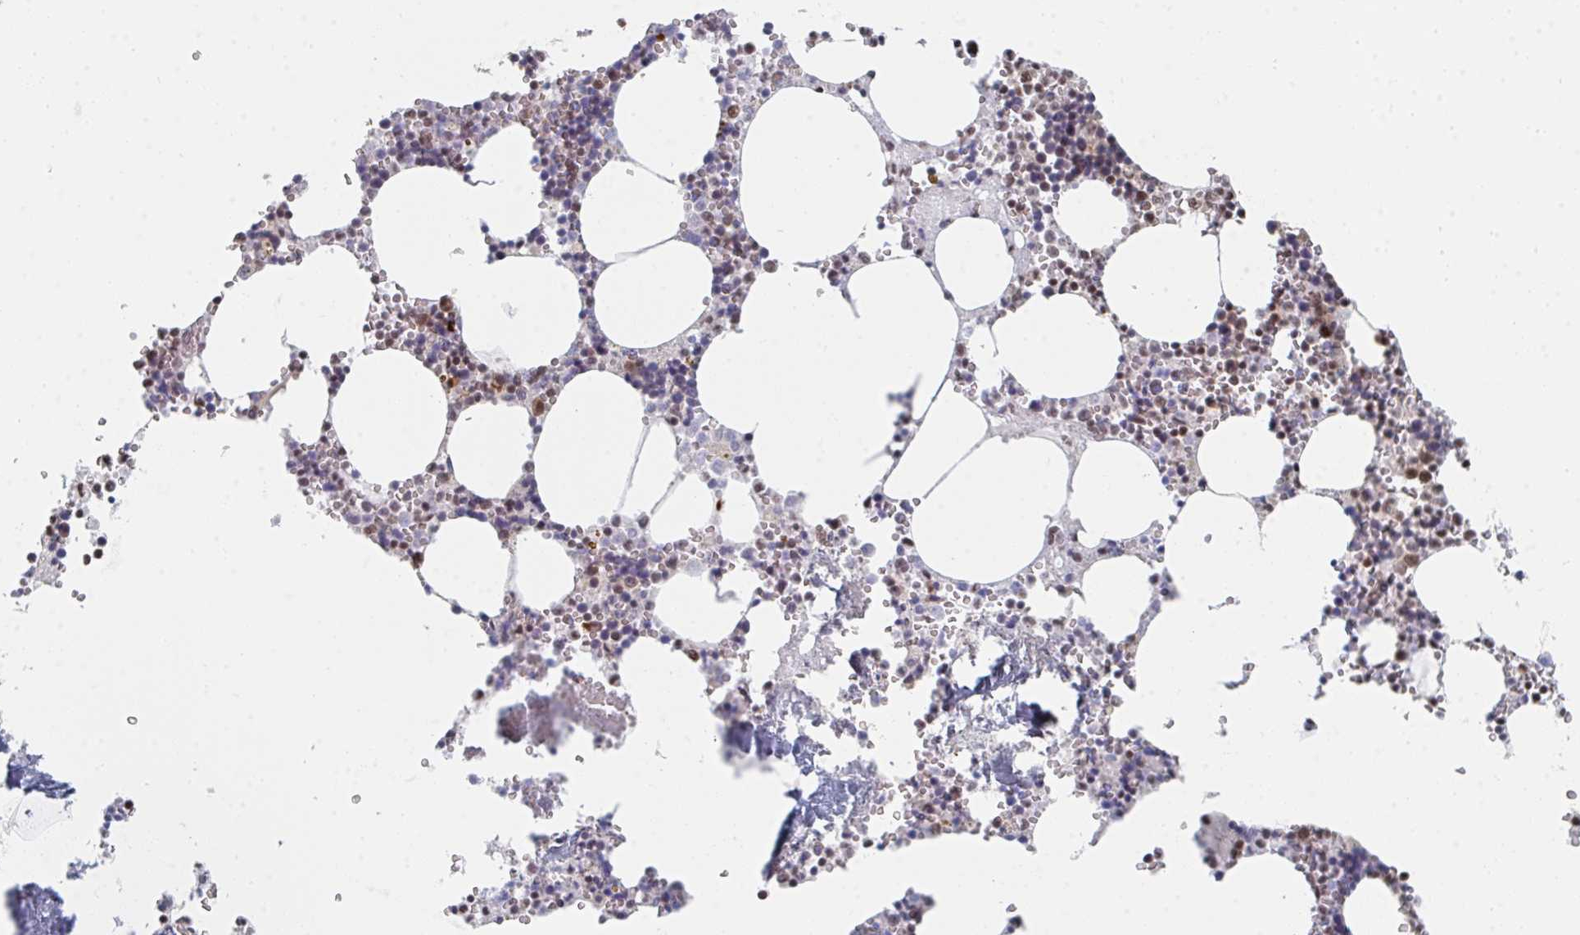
{"staining": {"intensity": "moderate", "quantity": "25%-75%", "location": "nuclear"}, "tissue": "bone marrow", "cell_type": "Hematopoietic cells", "image_type": "normal", "snomed": [{"axis": "morphology", "description": "Normal tissue, NOS"}, {"axis": "topography", "description": "Bone marrow"}], "caption": "The image reveals immunohistochemical staining of normal bone marrow. There is moderate nuclear staining is identified in approximately 25%-75% of hematopoietic cells.", "gene": "MBNL1", "patient": {"sex": "male", "age": 54}}